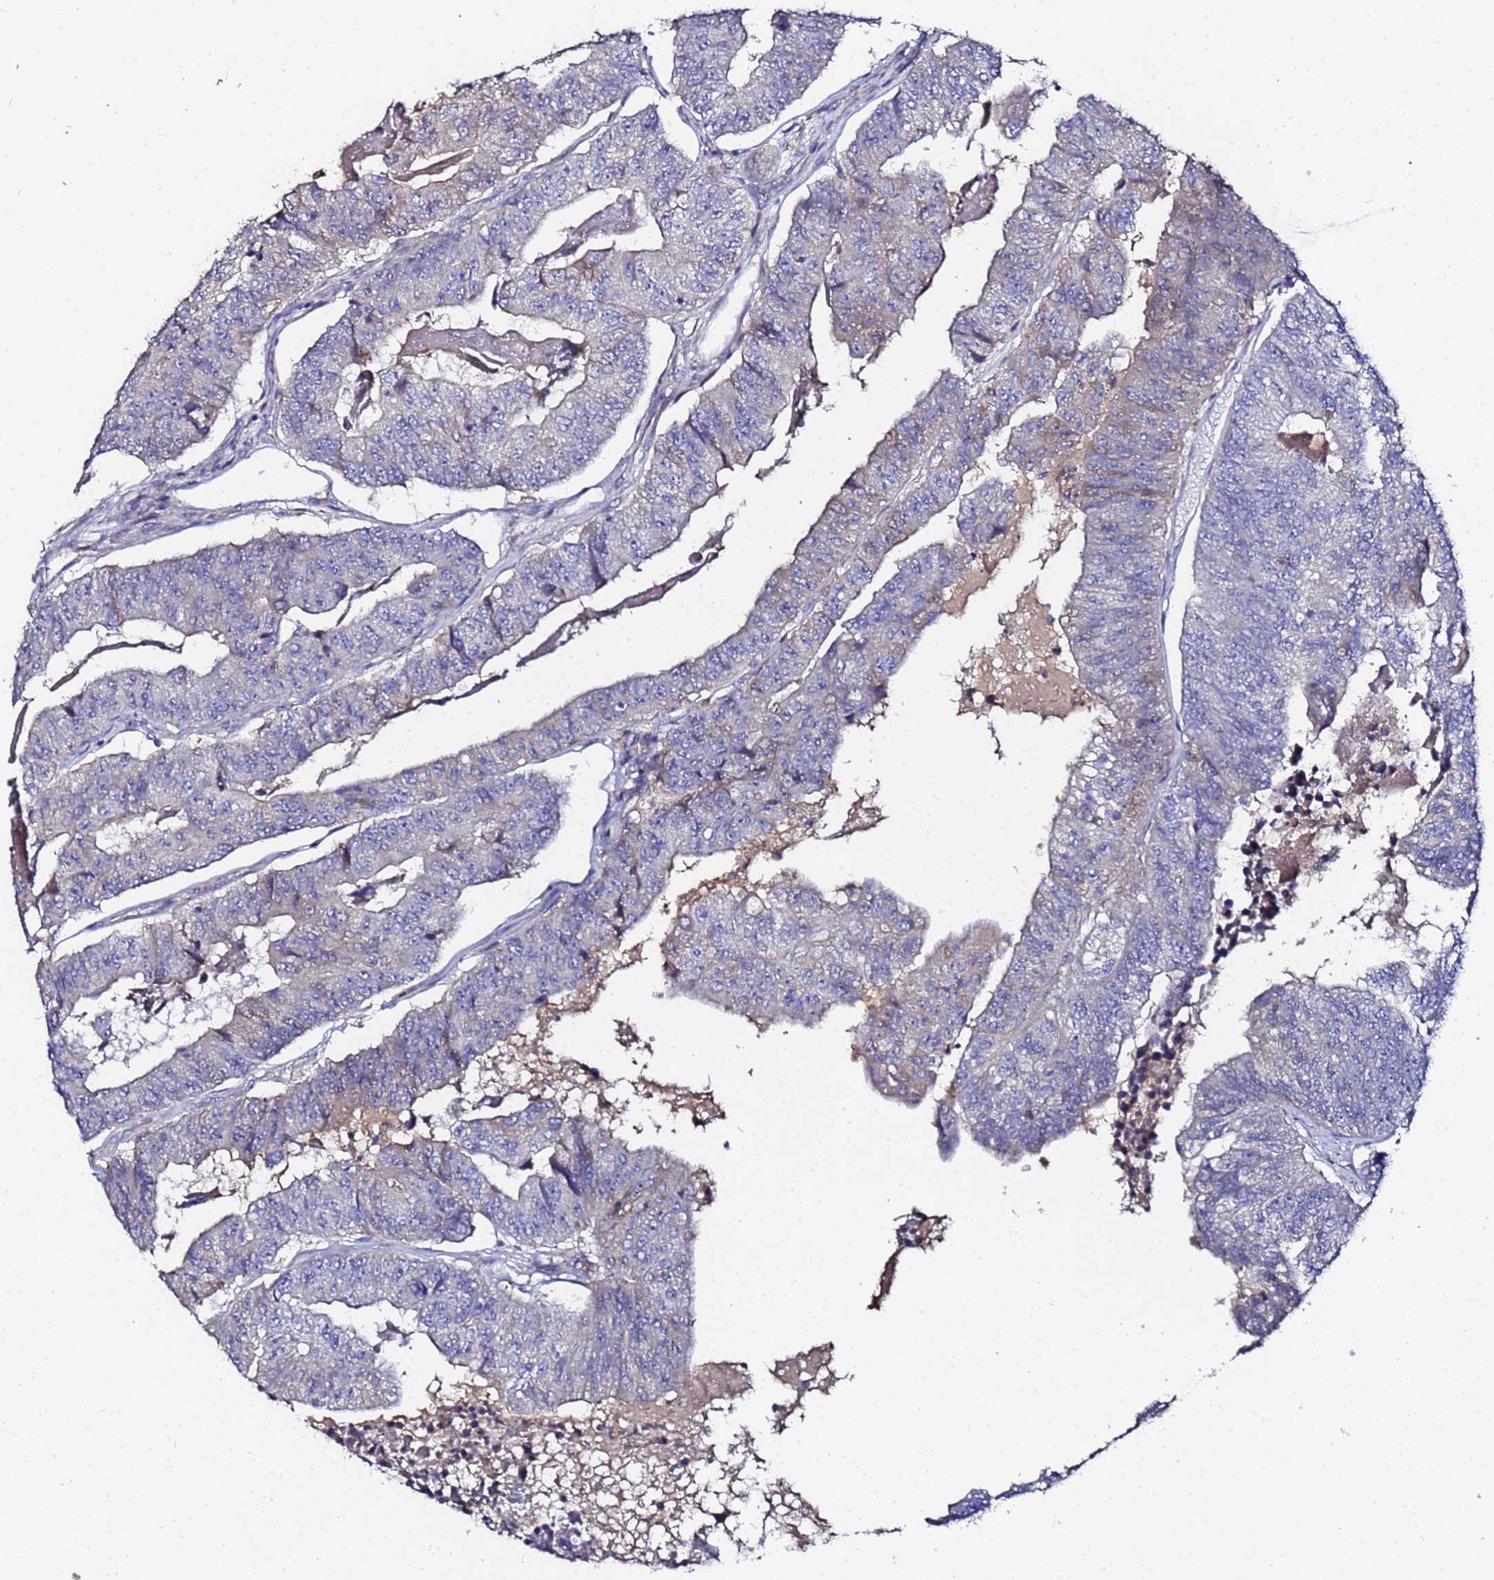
{"staining": {"intensity": "weak", "quantity": "<25%", "location": "cytoplasmic/membranous"}, "tissue": "colorectal cancer", "cell_type": "Tumor cells", "image_type": "cancer", "snomed": [{"axis": "morphology", "description": "Adenocarcinoma, NOS"}, {"axis": "topography", "description": "Colon"}], "caption": "Immunohistochemical staining of adenocarcinoma (colorectal) reveals no significant positivity in tumor cells.", "gene": "TCP10L", "patient": {"sex": "female", "age": 67}}